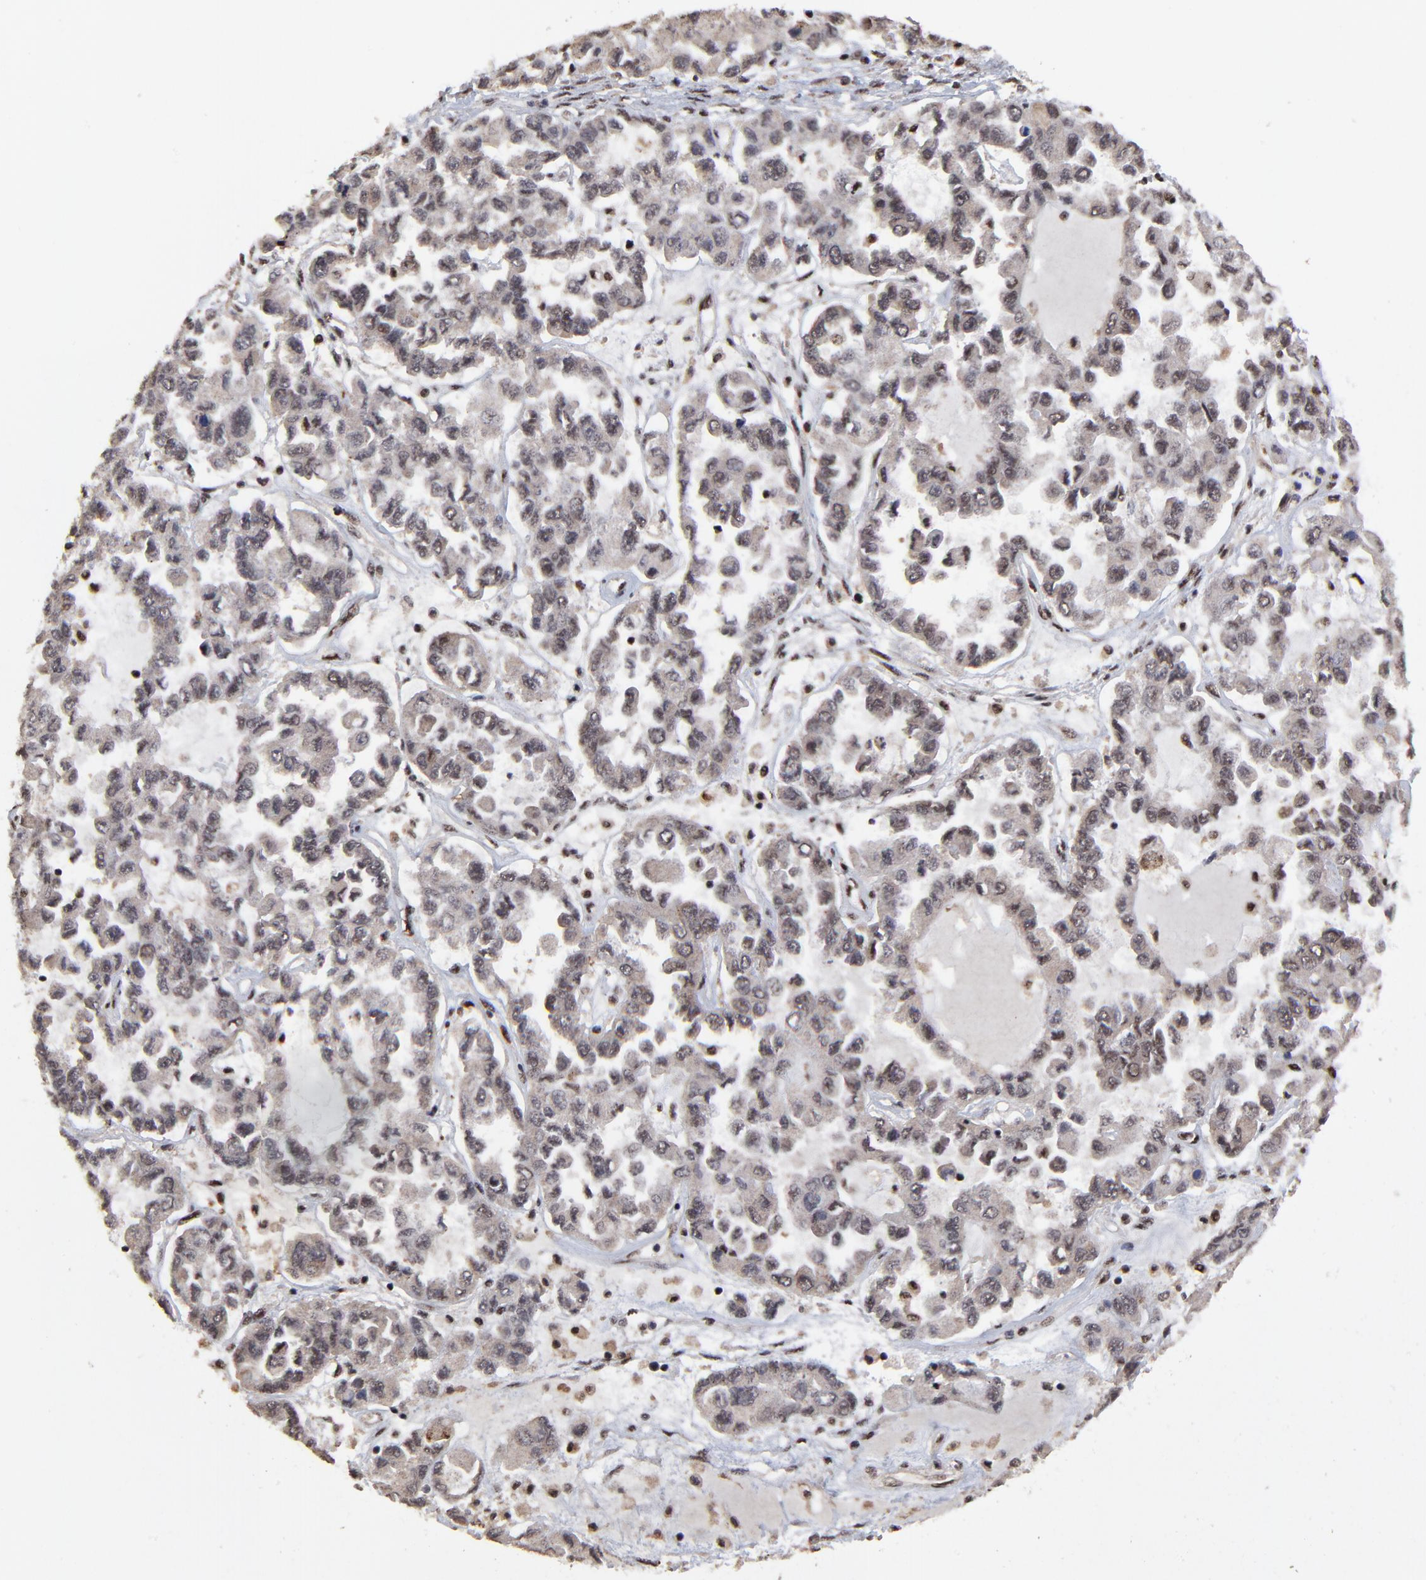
{"staining": {"intensity": "moderate", "quantity": "<25%", "location": "nuclear"}, "tissue": "ovarian cancer", "cell_type": "Tumor cells", "image_type": "cancer", "snomed": [{"axis": "morphology", "description": "Cystadenocarcinoma, serous, NOS"}, {"axis": "topography", "description": "Ovary"}], "caption": "Protein expression analysis of serous cystadenocarcinoma (ovarian) demonstrates moderate nuclear expression in about <25% of tumor cells.", "gene": "RBM22", "patient": {"sex": "female", "age": 84}}